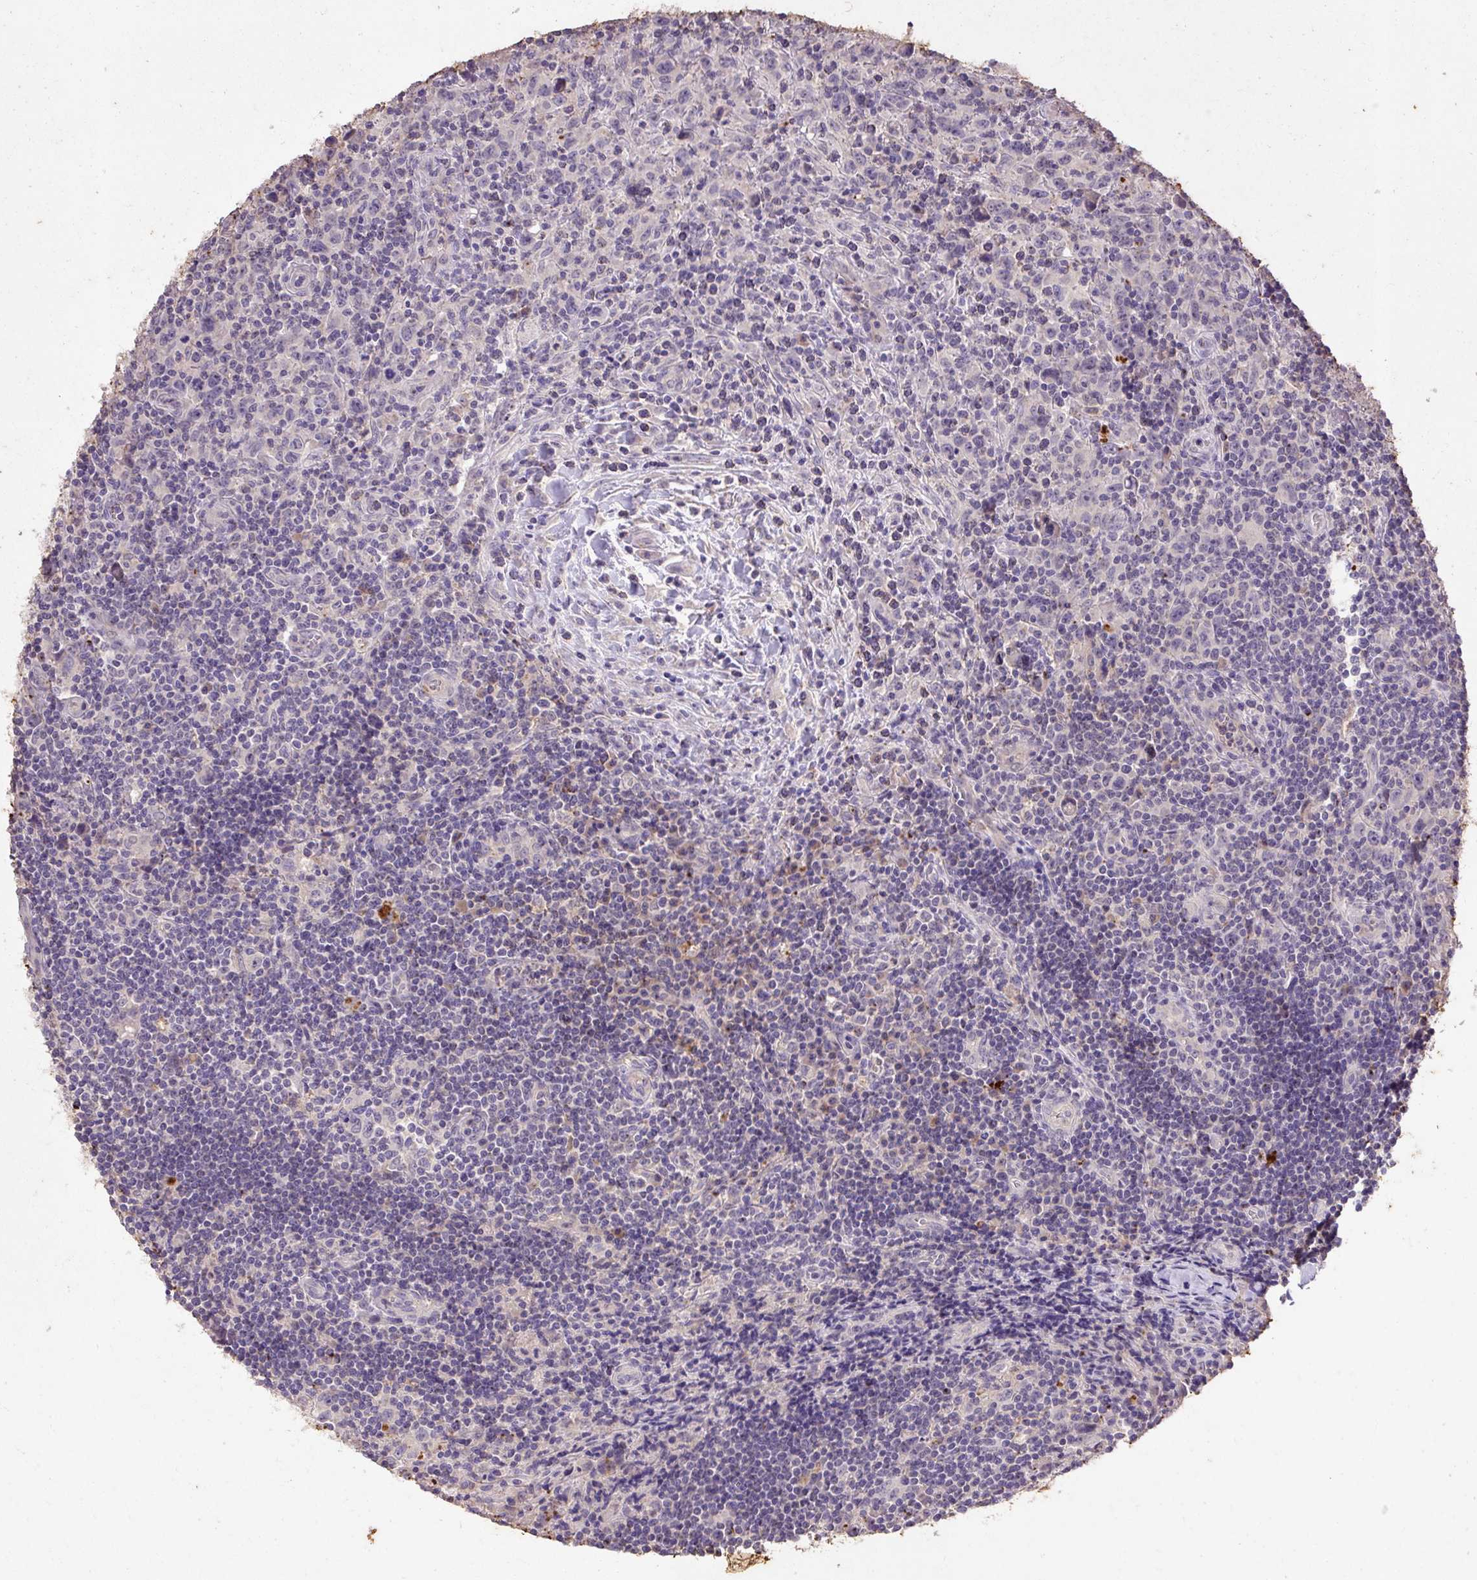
{"staining": {"intensity": "negative", "quantity": "none", "location": "none"}, "tissue": "lymphoma", "cell_type": "Tumor cells", "image_type": "cancer", "snomed": [{"axis": "morphology", "description": "Hodgkin's disease, NOS"}, {"axis": "topography", "description": "Lymph node"}], "caption": "High power microscopy histopathology image of an IHC image of lymphoma, revealing no significant expression in tumor cells. (Immunohistochemistry (ihc), brightfield microscopy, high magnification).", "gene": "LRTM2", "patient": {"sex": "female", "age": 18}}